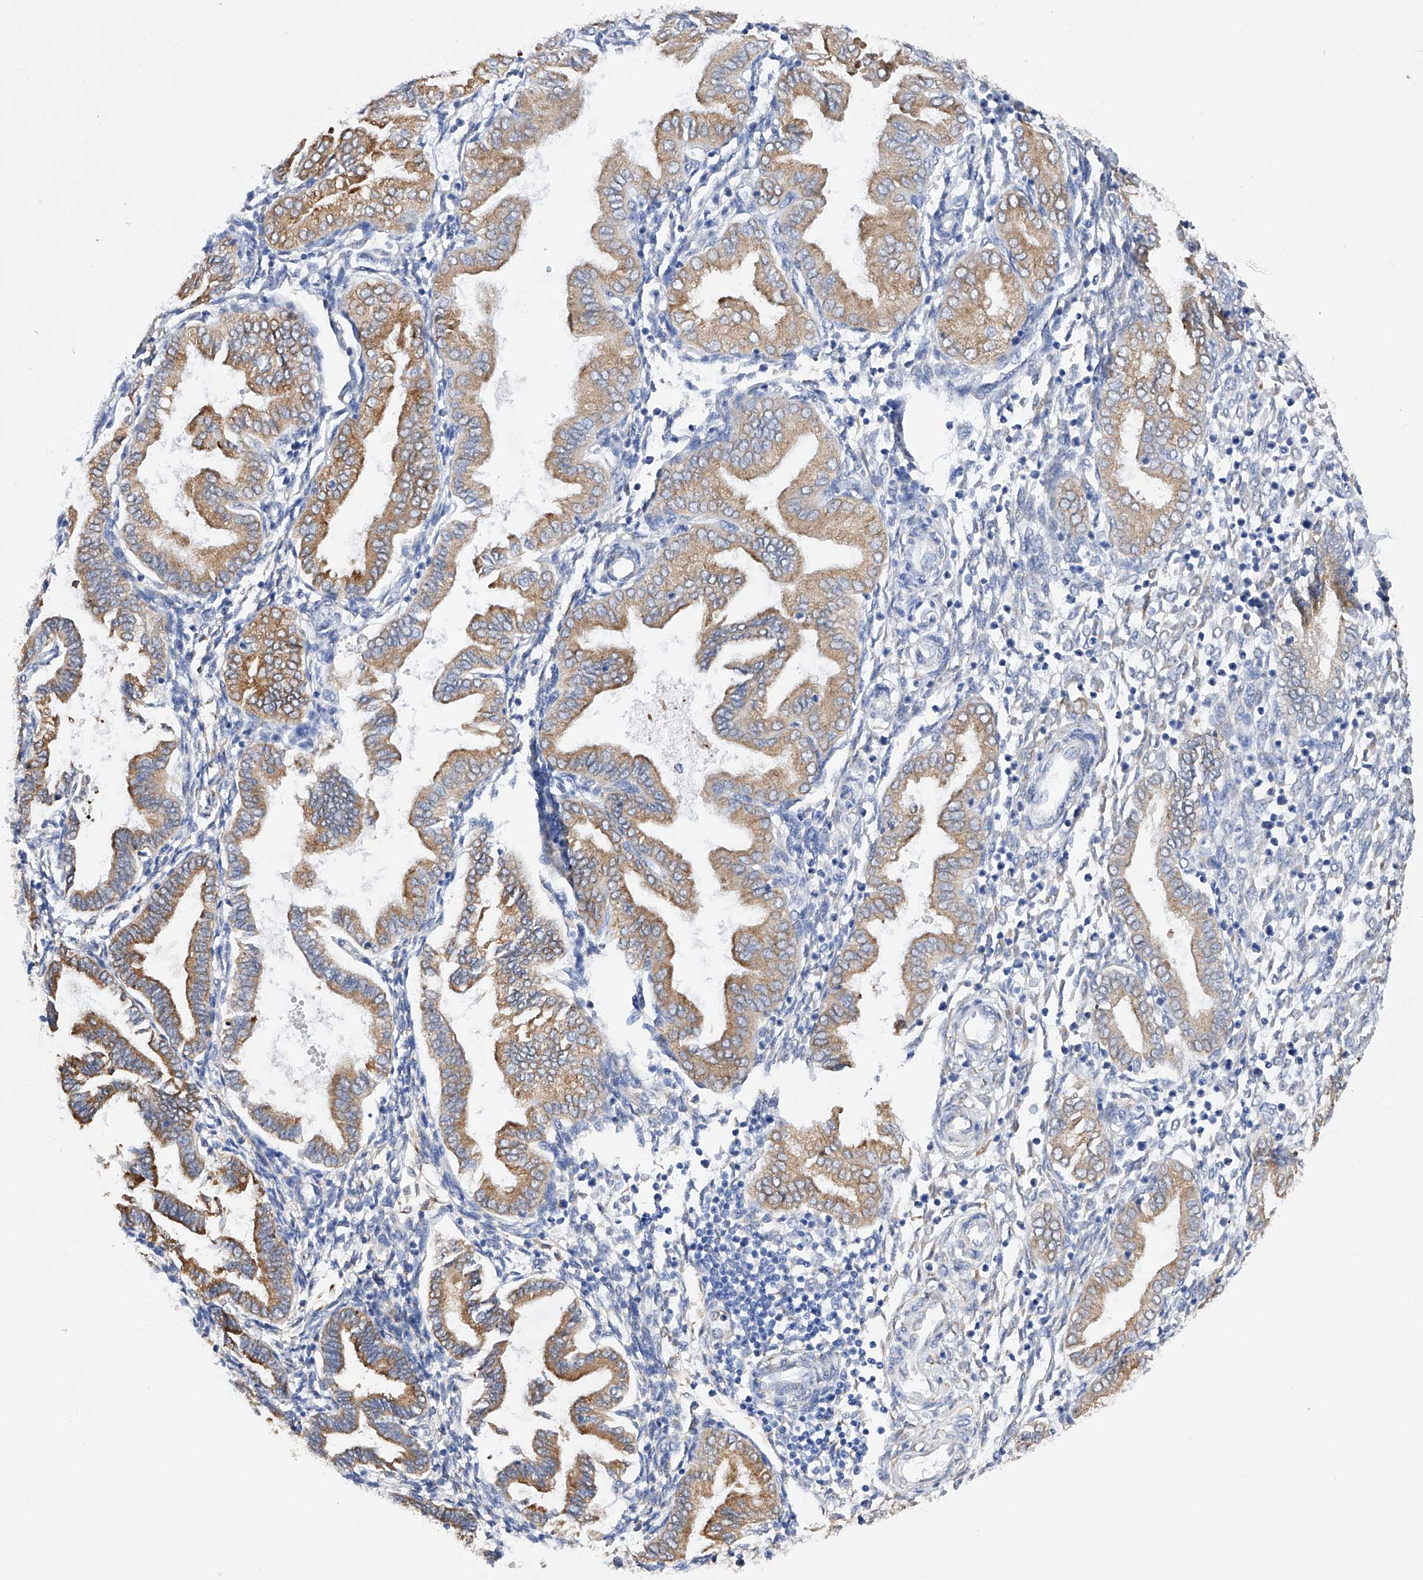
{"staining": {"intensity": "weak", "quantity": "<25%", "location": "cytoplasmic/membranous"}, "tissue": "endometrium", "cell_type": "Cells in endometrial stroma", "image_type": "normal", "snomed": [{"axis": "morphology", "description": "Normal tissue, NOS"}, {"axis": "topography", "description": "Endometrium"}], "caption": "A high-resolution micrograph shows IHC staining of unremarkable endometrium, which demonstrates no significant positivity in cells in endometrial stroma. (DAB immunohistochemistry (IHC), high magnification).", "gene": "PDIA5", "patient": {"sex": "female", "age": 53}}